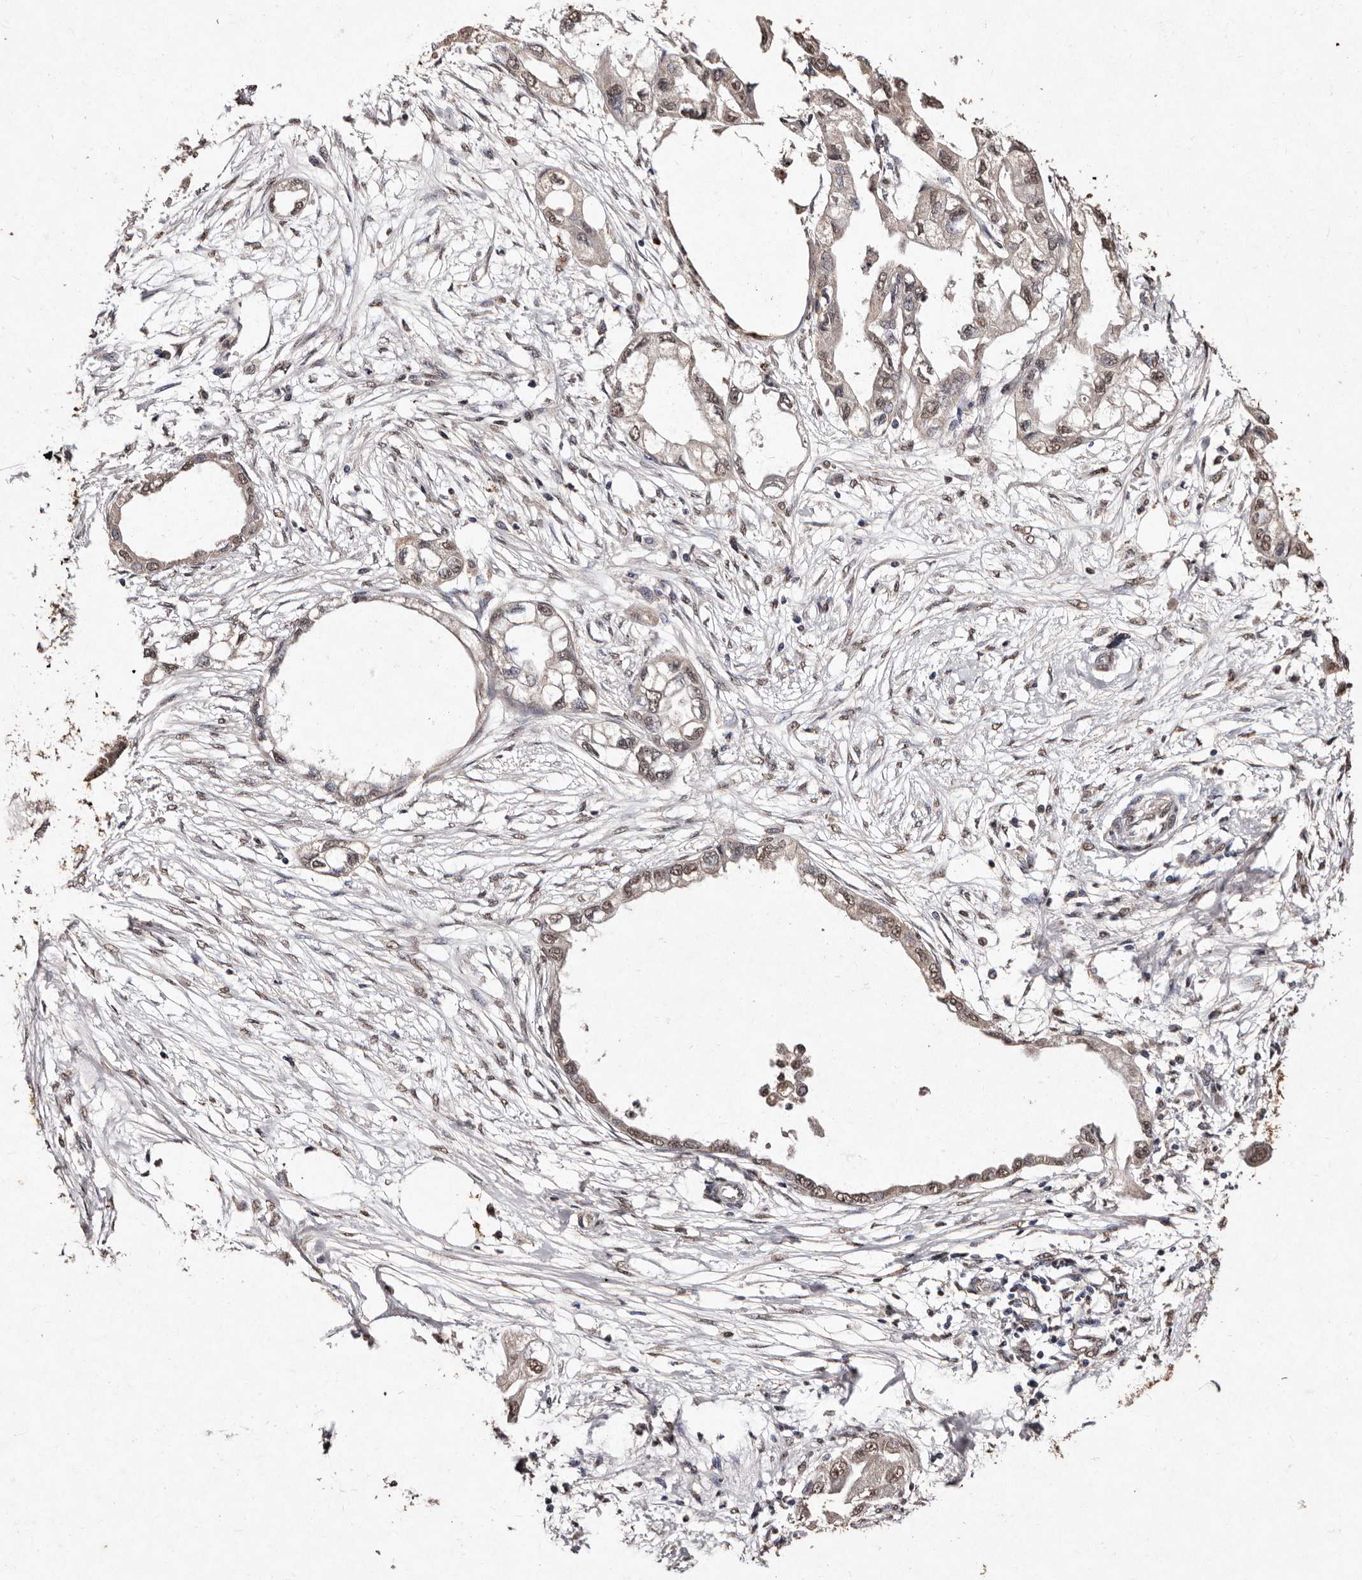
{"staining": {"intensity": "moderate", "quantity": ">75%", "location": "nuclear"}, "tissue": "endometrial cancer", "cell_type": "Tumor cells", "image_type": "cancer", "snomed": [{"axis": "morphology", "description": "Adenocarcinoma, NOS"}, {"axis": "morphology", "description": "Adenocarcinoma, metastatic, NOS"}, {"axis": "topography", "description": "Adipose tissue"}, {"axis": "topography", "description": "Endometrium"}], "caption": "A medium amount of moderate nuclear positivity is present in approximately >75% of tumor cells in metastatic adenocarcinoma (endometrial) tissue.", "gene": "ERBB4", "patient": {"sex": "female", "age": 67}}